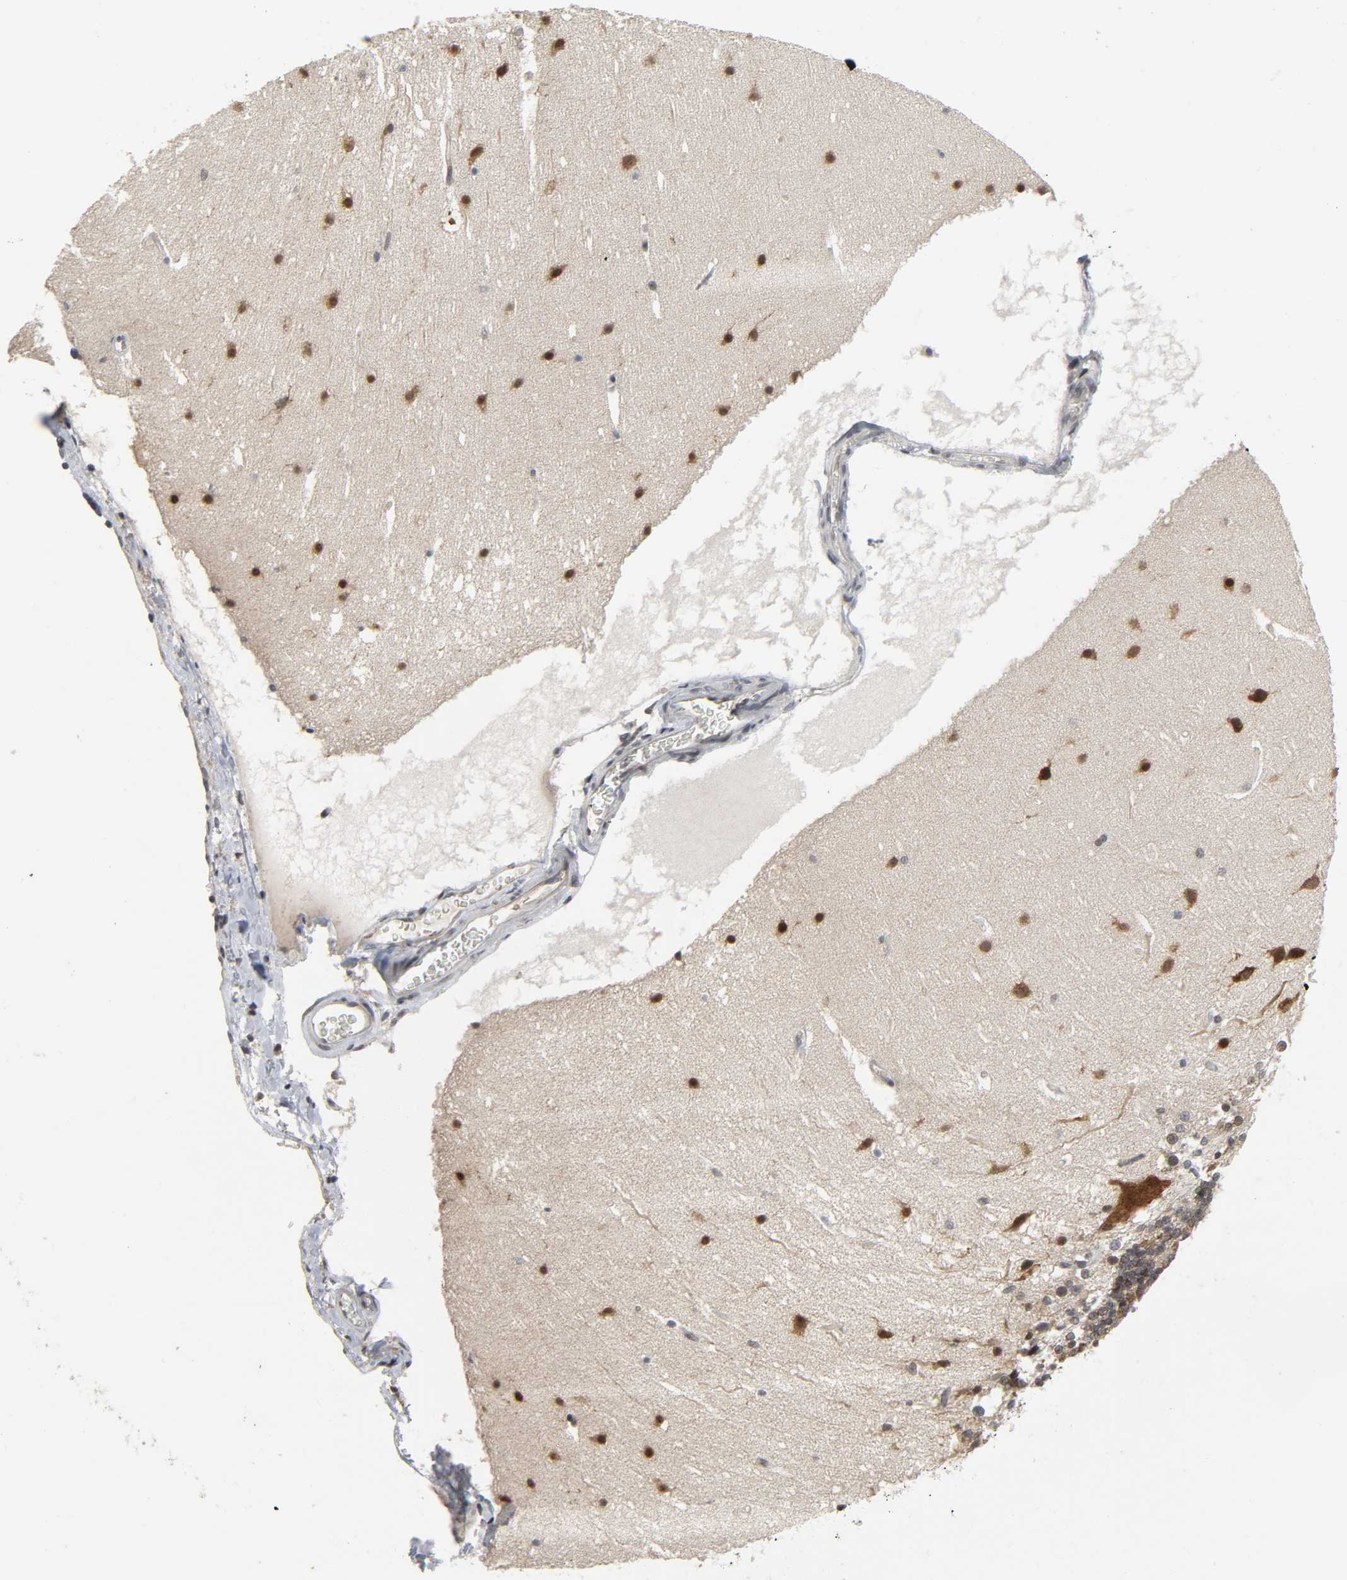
{"staining": {"intensity": "weak", "quantity": "25%-75%", "location": "cytoplasmic/membranous"}, "tissue": "cerebellum", "cell_type": "Cells in granular layer", "image_type": "normal", "snomed": [{"axis": "morphology", "description": "Normal tissue, NOS"}, {"axis": "topography", "description": "Cerebellum"}], "caption": "IHC of benign cerebellum shows low levels of weak cytoplasmic/membranous staining in approximately 25%-75% of cells in granular layer.", "gene": "MUC1", "patient": {"sex": "female", "age": 19}}